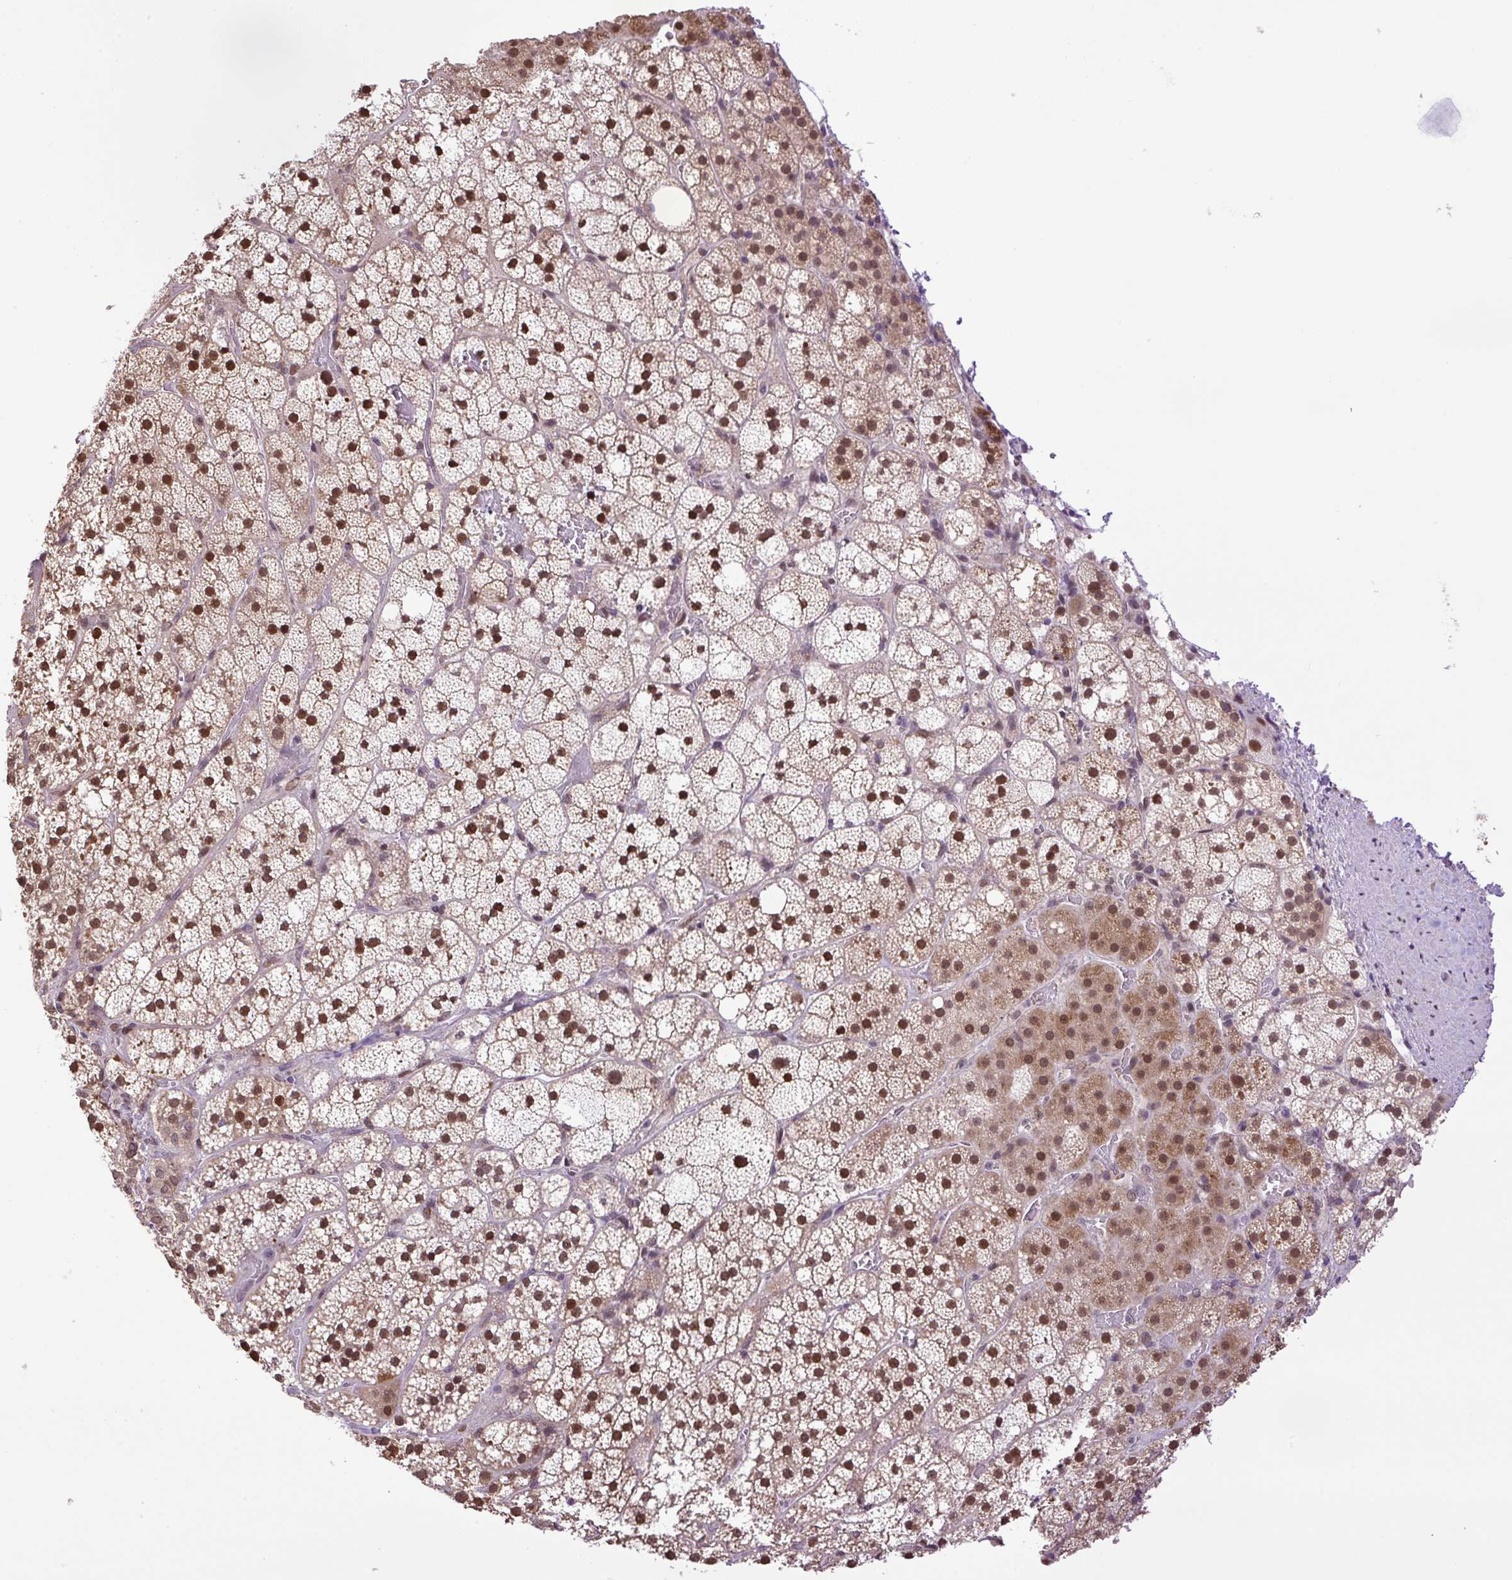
{"staining": {"intensity": "strong", "quantity": "25%-75%", "location": "nuclear"}, "tissue": "adrenal gland", "cell_type": "Glandular cells", "image_type": "normal", "snomed": [{"axis": "morphology", "description": "Normal tissue, NOS"}, {"axis": "topography", "description": "Adrenal gland"}], "caption": "High-power microscopy captured an immunohistochemistry micrograph of normal adrenal gland, revealing strong nuclear staining in approximately 25%-75% of glandular cells. The staining was performed using DAB (3,3'-diaminobenzidine) to visualize the protein expression in brown, while the nuclei were stained in blue with hematoxylin (Magnification: 20x).", "gene": "KPNA1", "patient": {"sex": "male", "age": 53}}